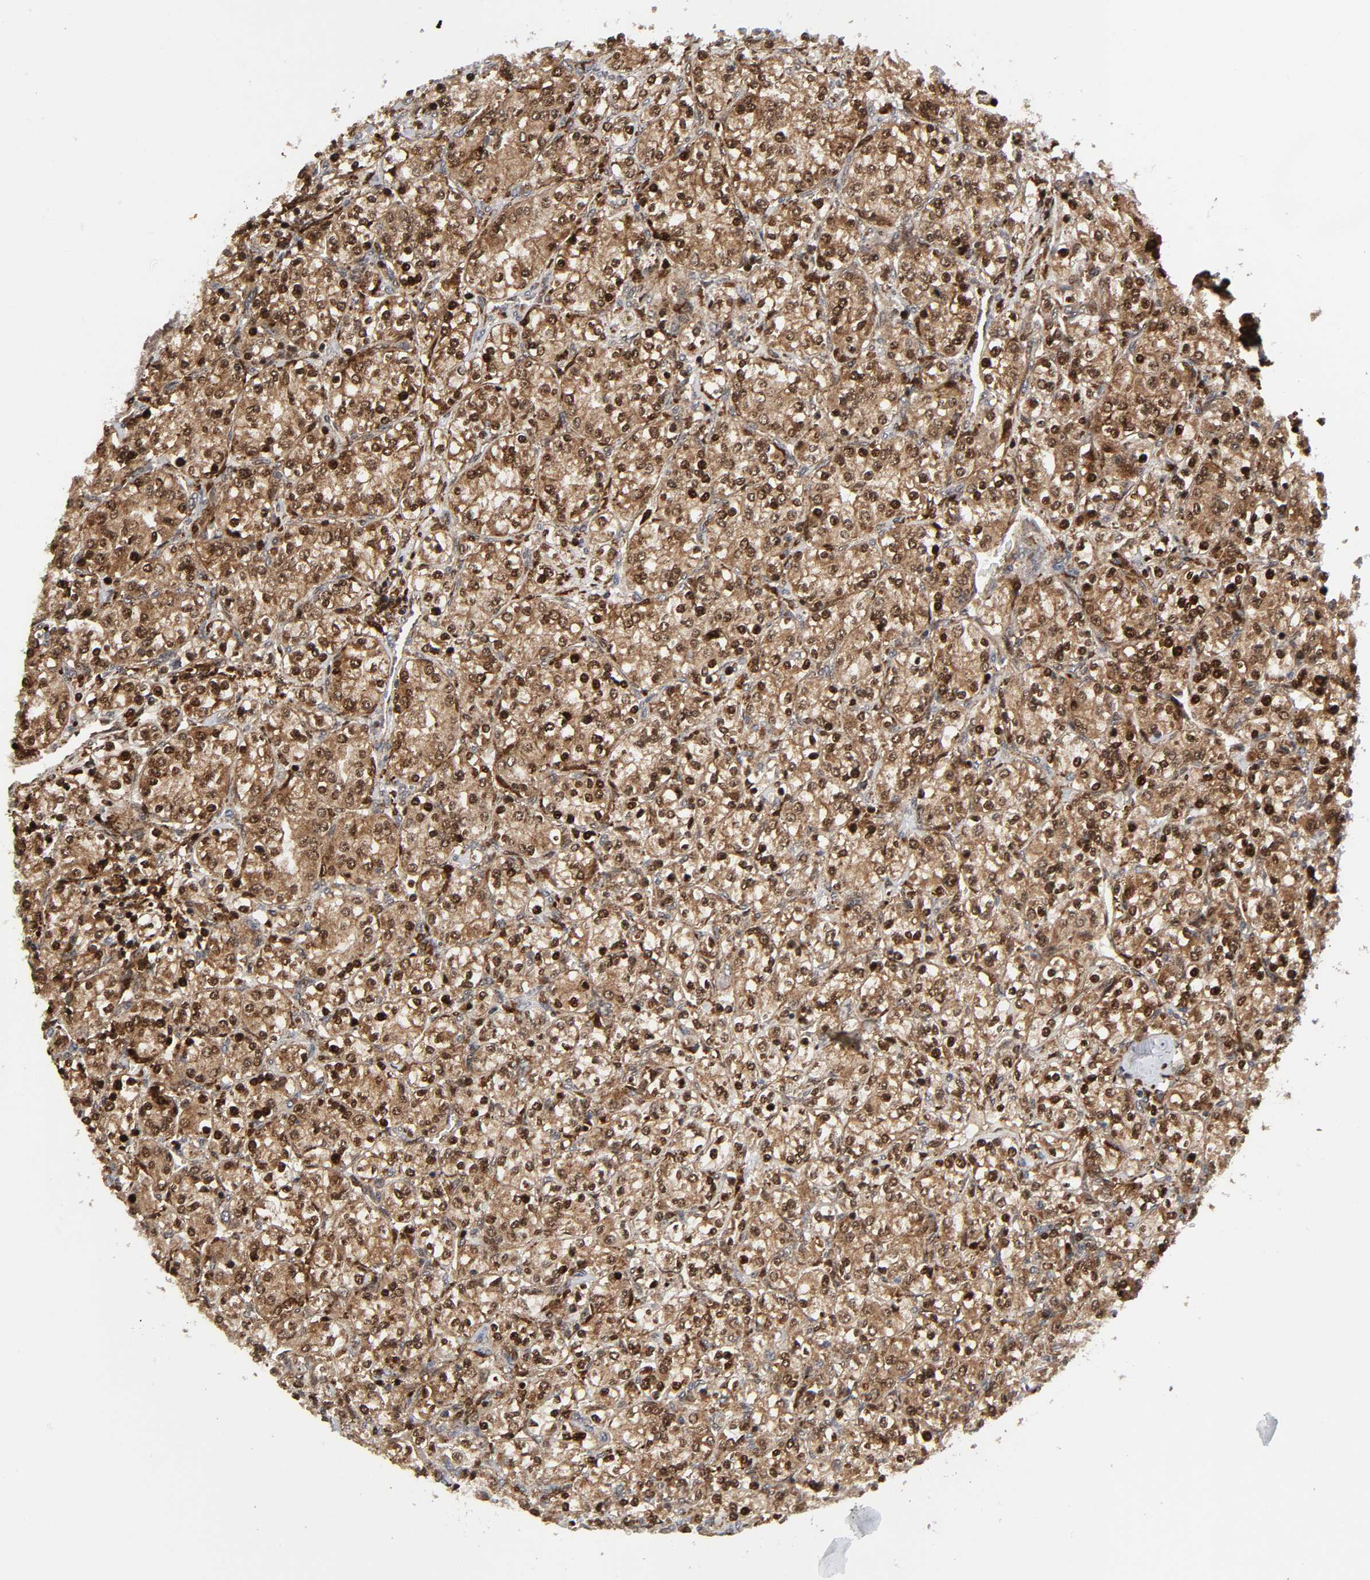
{"staining": {"intensity": "strong", "quantity": ">75%", "location": "cytoplasmic/membranous,nuclear"}, "tissue": "renal cancer", "cell_type": "Tumor cells", "image_type": "cancer", "snomed": [{"axis": "morphology", "description": "Adenocarcinoma, NOS"}, {"axis": "topography", "description": "Kidney"}], "caption": "Adenocarcinoma (renal) was stained to show a protein in brown. There is high levels of strong cytoplasmic/membranous and nuclear expression in about >75% of tumor cells.", "gene": "MAPK1", "patient": {"sex": "male", "age": 77}}